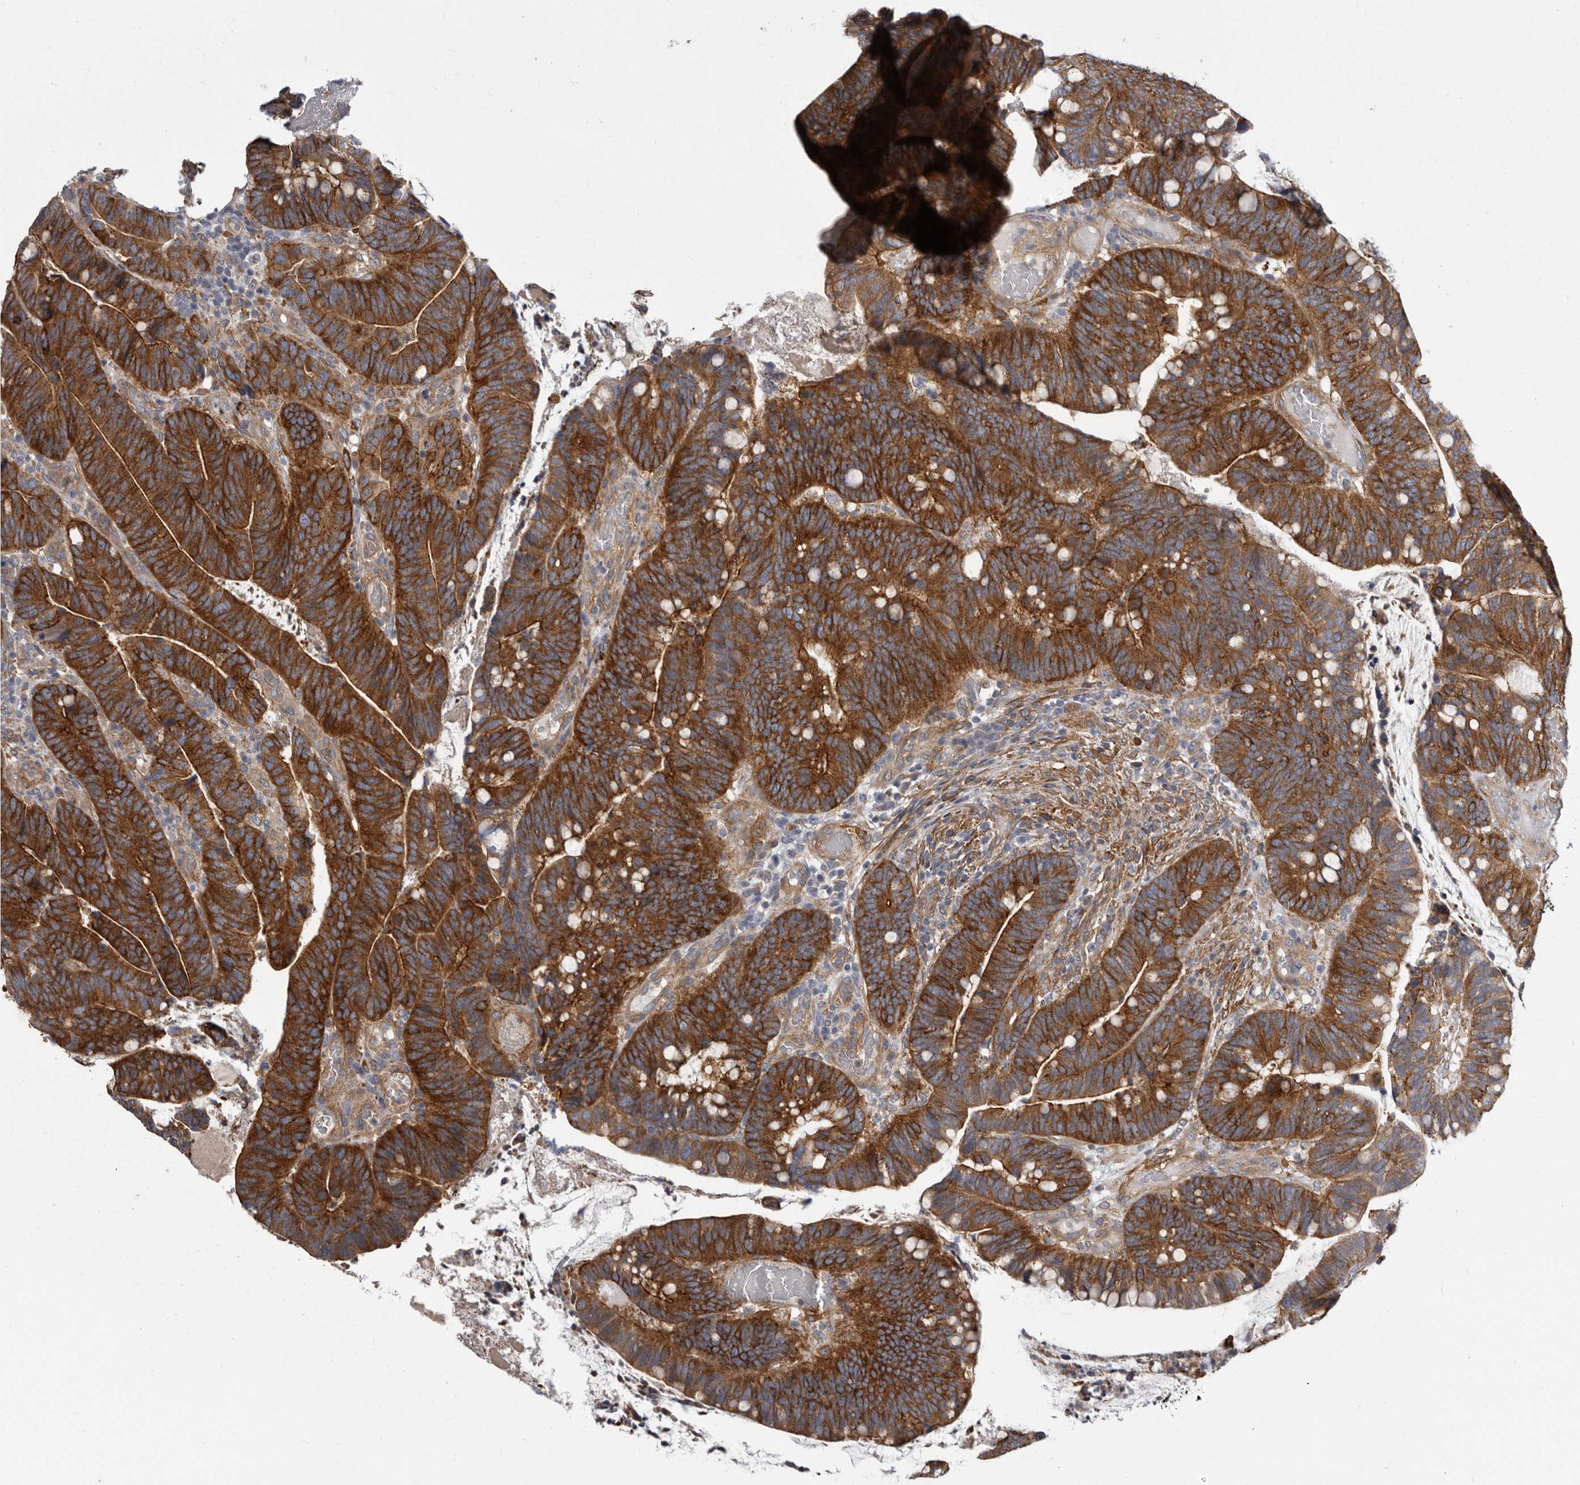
{"staining": {"intensity": "strong", "quantity": ">75%", "location": "cytoplasmic/membranous"}, "tissue": "colorectal cancer", "cell_type": "Tumor cells", "image_type": "cancer", "snomed": [{"axis": "morphology", "description": "Adenocarcinoma, NOS"}, {"axis": "topography", "description": "Colon"}], "caption": "Immunohistochemistry micrograph of neoplastic tissue: colorectal adenocarcinoma stained using immunohistochemistry exhibits high levels of strong protein expression localized specifically in the cytoplasmic/membranous of tumor cells, appearing as a cytoplasmic/membranous brown color.", "gene": "ENAH", "patient": {"sex": "female", "age": 66}}